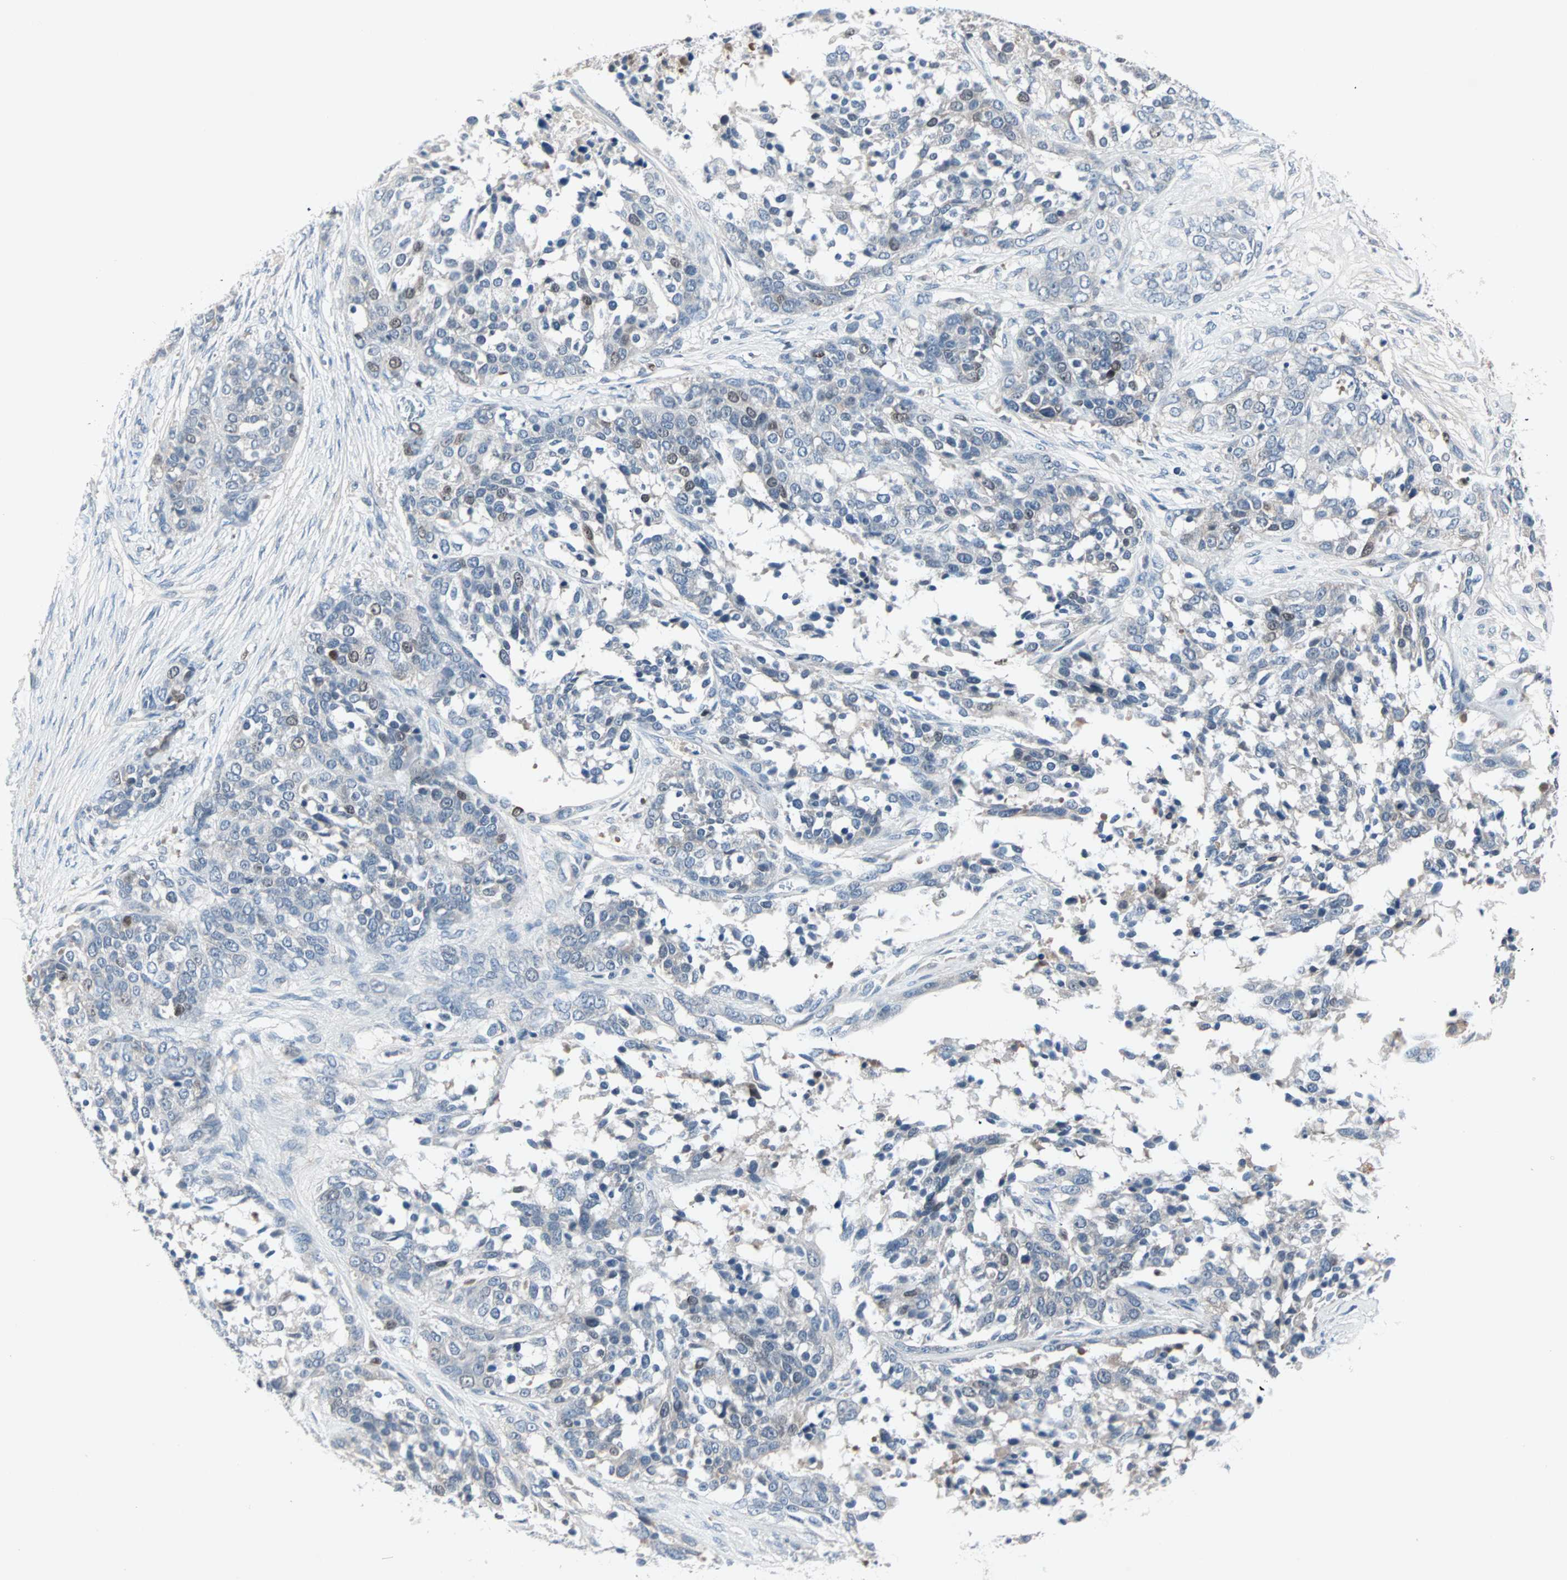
{"staining": {"intensity": "moderate", "quantity": "<25%", "location": "nuclear"}, "tissue": "ovarian cancer", "cell_type": "Tumor cells", "image_type": "cancer", "snomed": [{"axis": "morphology", "description": "Cystadenocarcinoma, serous, NOS"}, {"axis": "topography", "description": "Ovary"}], "caption": "Ovarian serous cystadenocarcinoma stained for a protein demonstrates moderate nuclear positivity in tumor cells.", "gene": "CCNE2", "patient": {"sex": "female", "age": 44}}